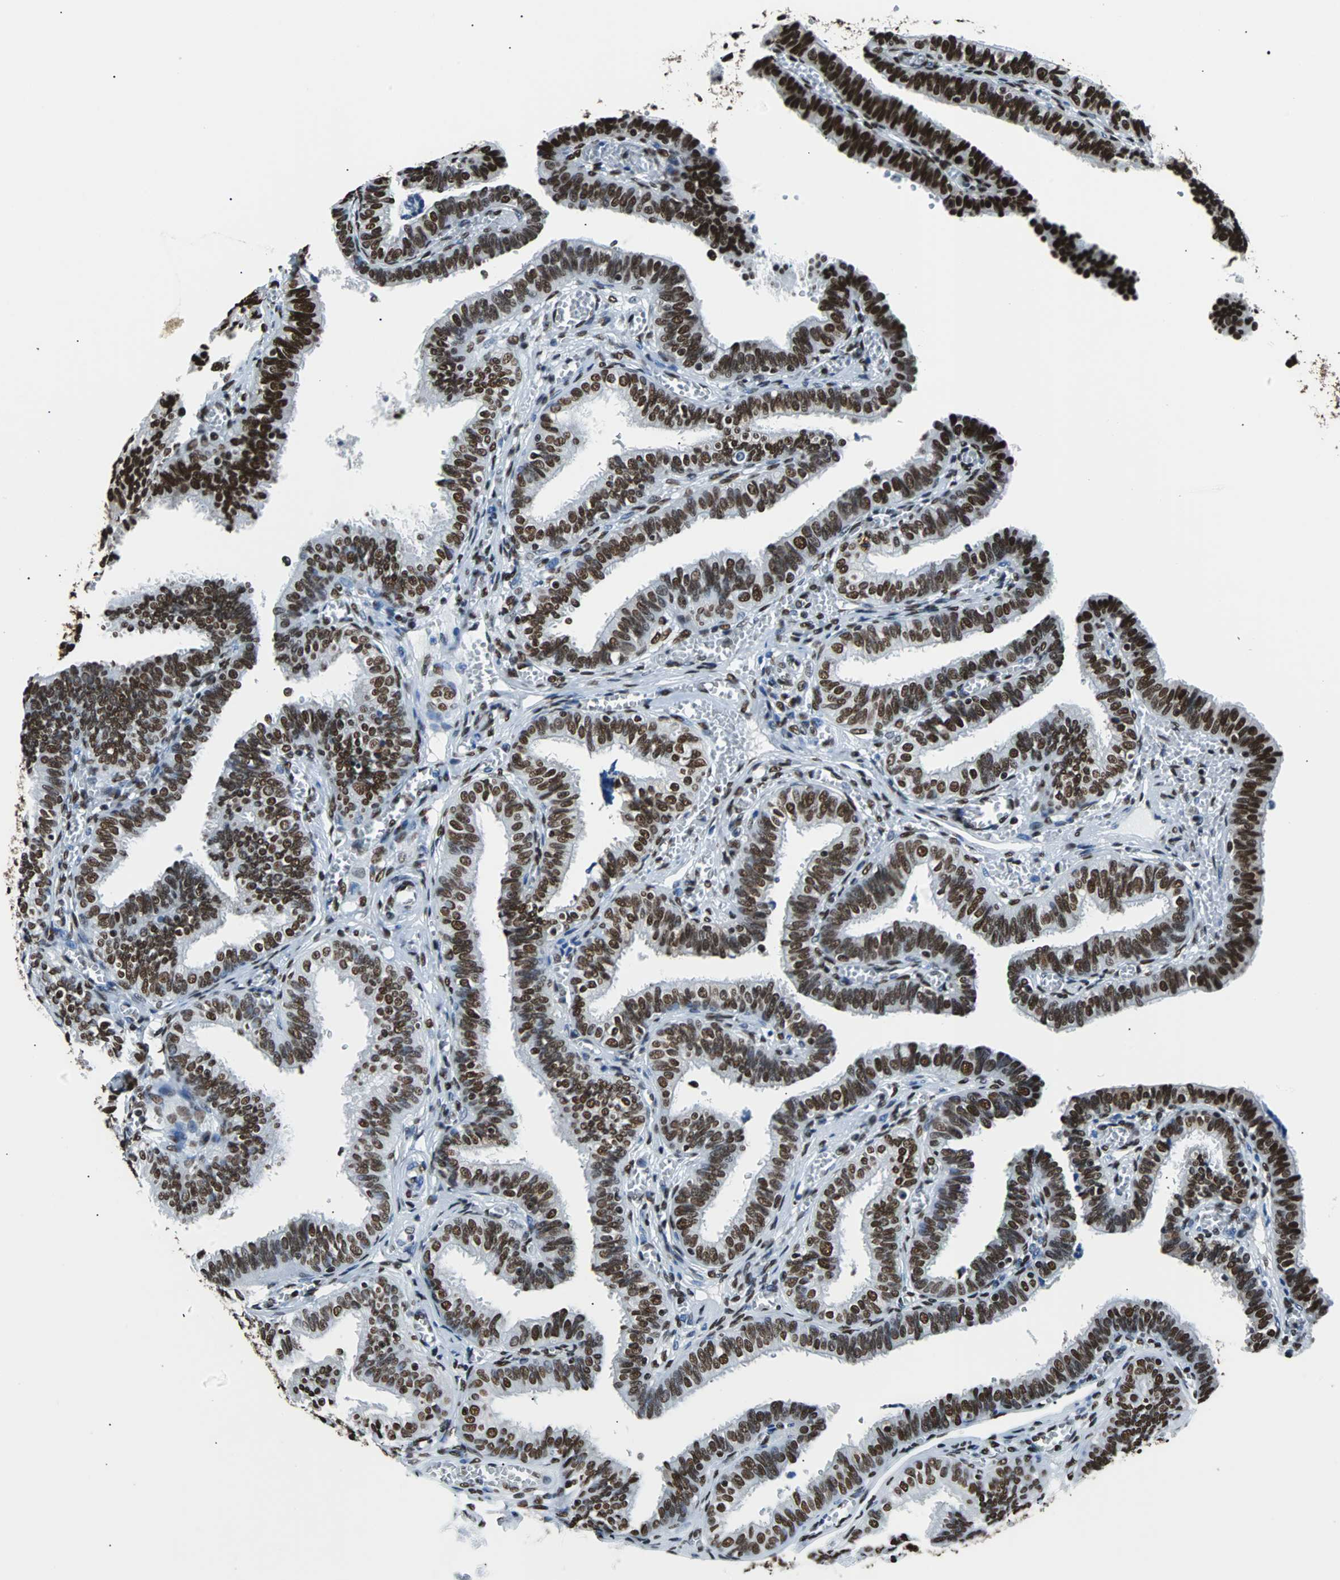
{"staining": {"intensity": "strong", "quantity": ">75%", "location": "nuclear"}, "tissue": "fallopian tube", "cell_type": "Glandular cells", "image_type": "normal", "snomed": [{"axis": "morphology", "description": "Normal tissue, NOS"}, {"axis": "topography", "description": "Fallopian tube"}], "caption": "Immunohistochemical staining of normal fallopian tube displays >75% levels of strong nuclear protein expression in about >75% of glandular cells. (IHC, brightfield microscopy, high magnification).", "gene": "FUBP1", "patient": {"sex": "female", "age": 46}}